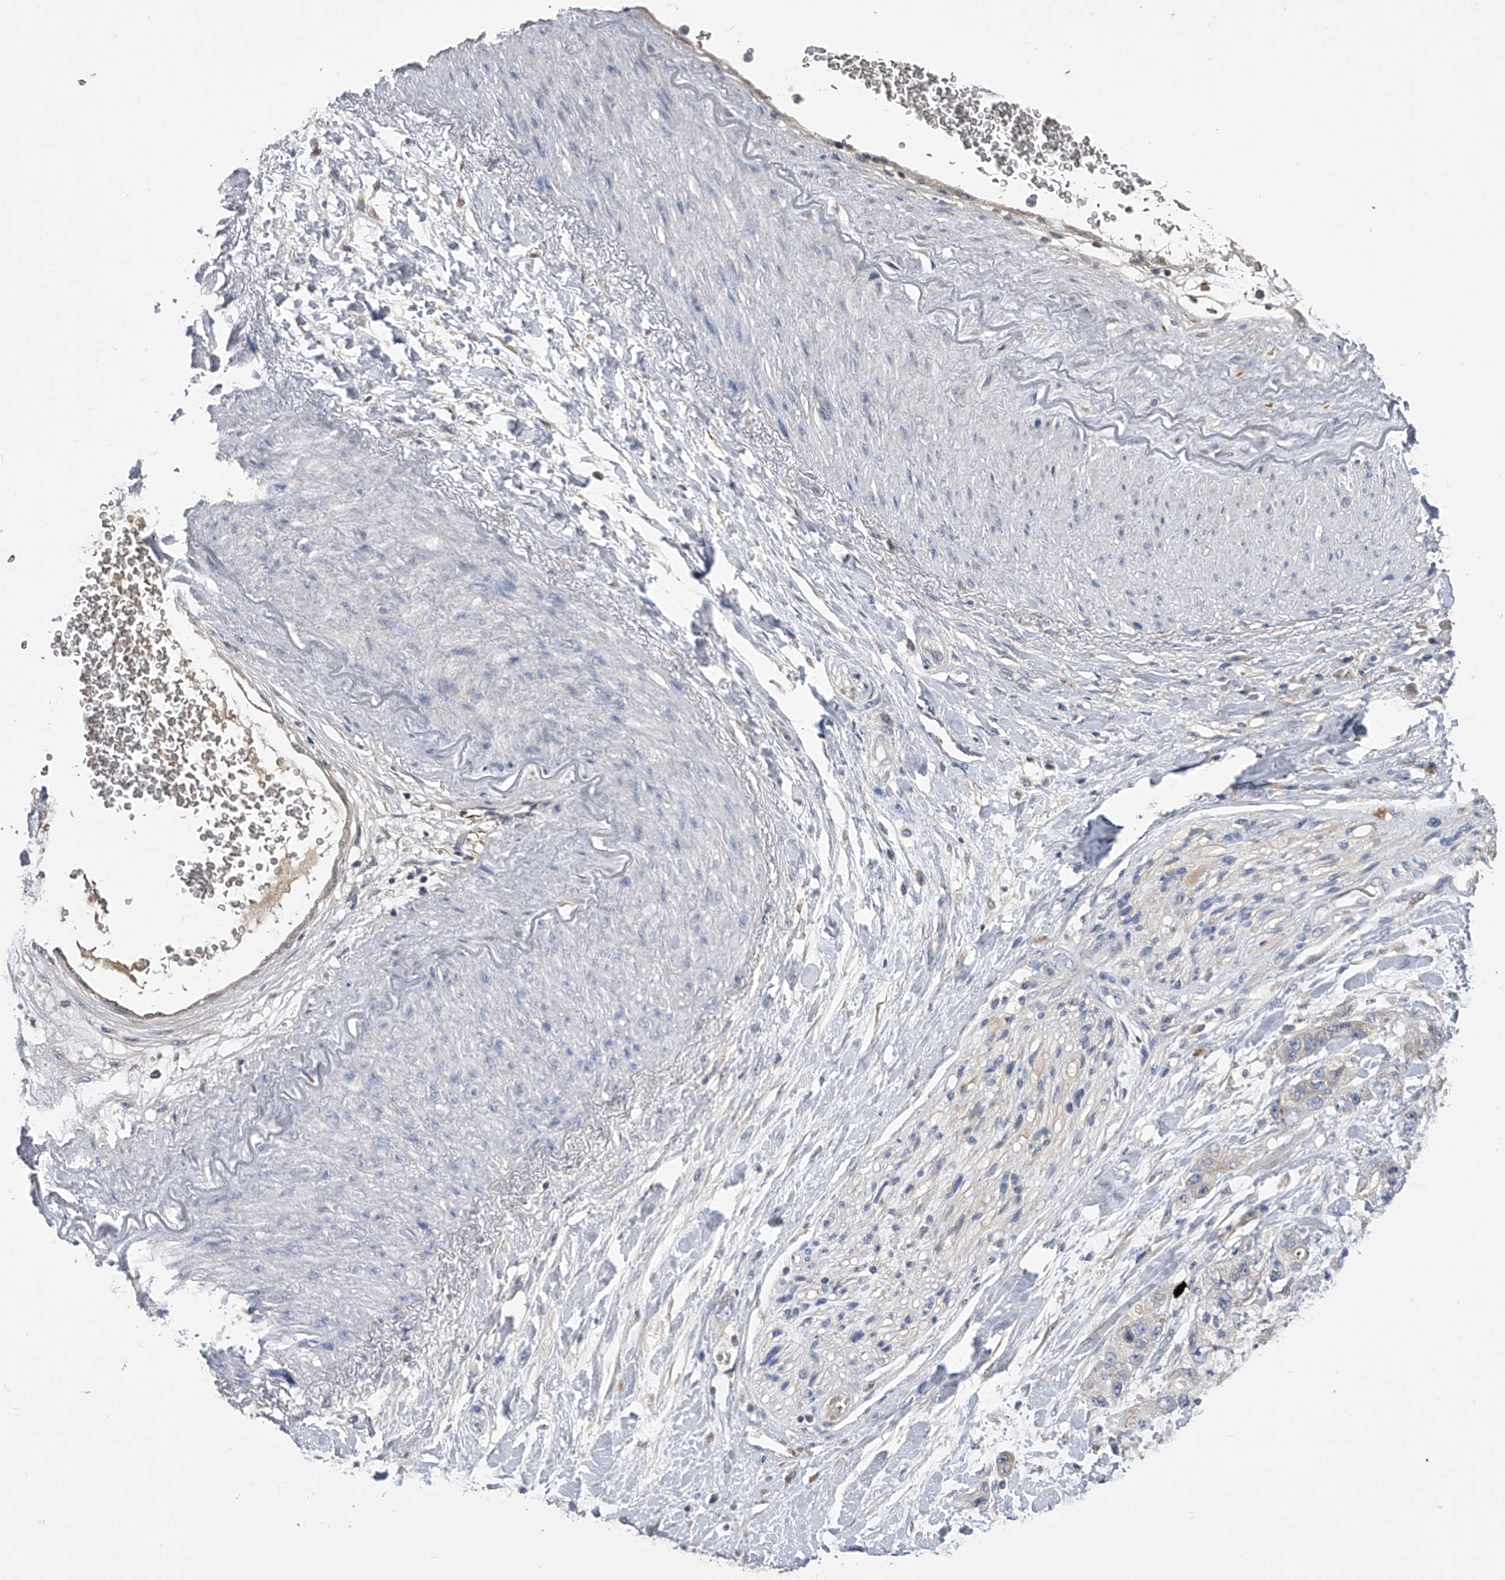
{"staining": {"intensity": "negative", "quantity": "none", "location": "none"}, "tissue": "pancreatic cancer", "cell_type": "Tumor cells", "image_type": "cancer", "snomed": [{"axis": "morphology", "description": "Adenocarcinoma, NOS"}, {"axis": "topography", "description": "Pancreas"}], "caption": "A high-resolution photomicrograph shows immunohistochemistry (IHC) staining of pancreatic cancer (adenocarcinoma), which shows no significant staining in tumor cells.", "gene": "MDN1", "patient": {"sex": "female", "age": 73}}